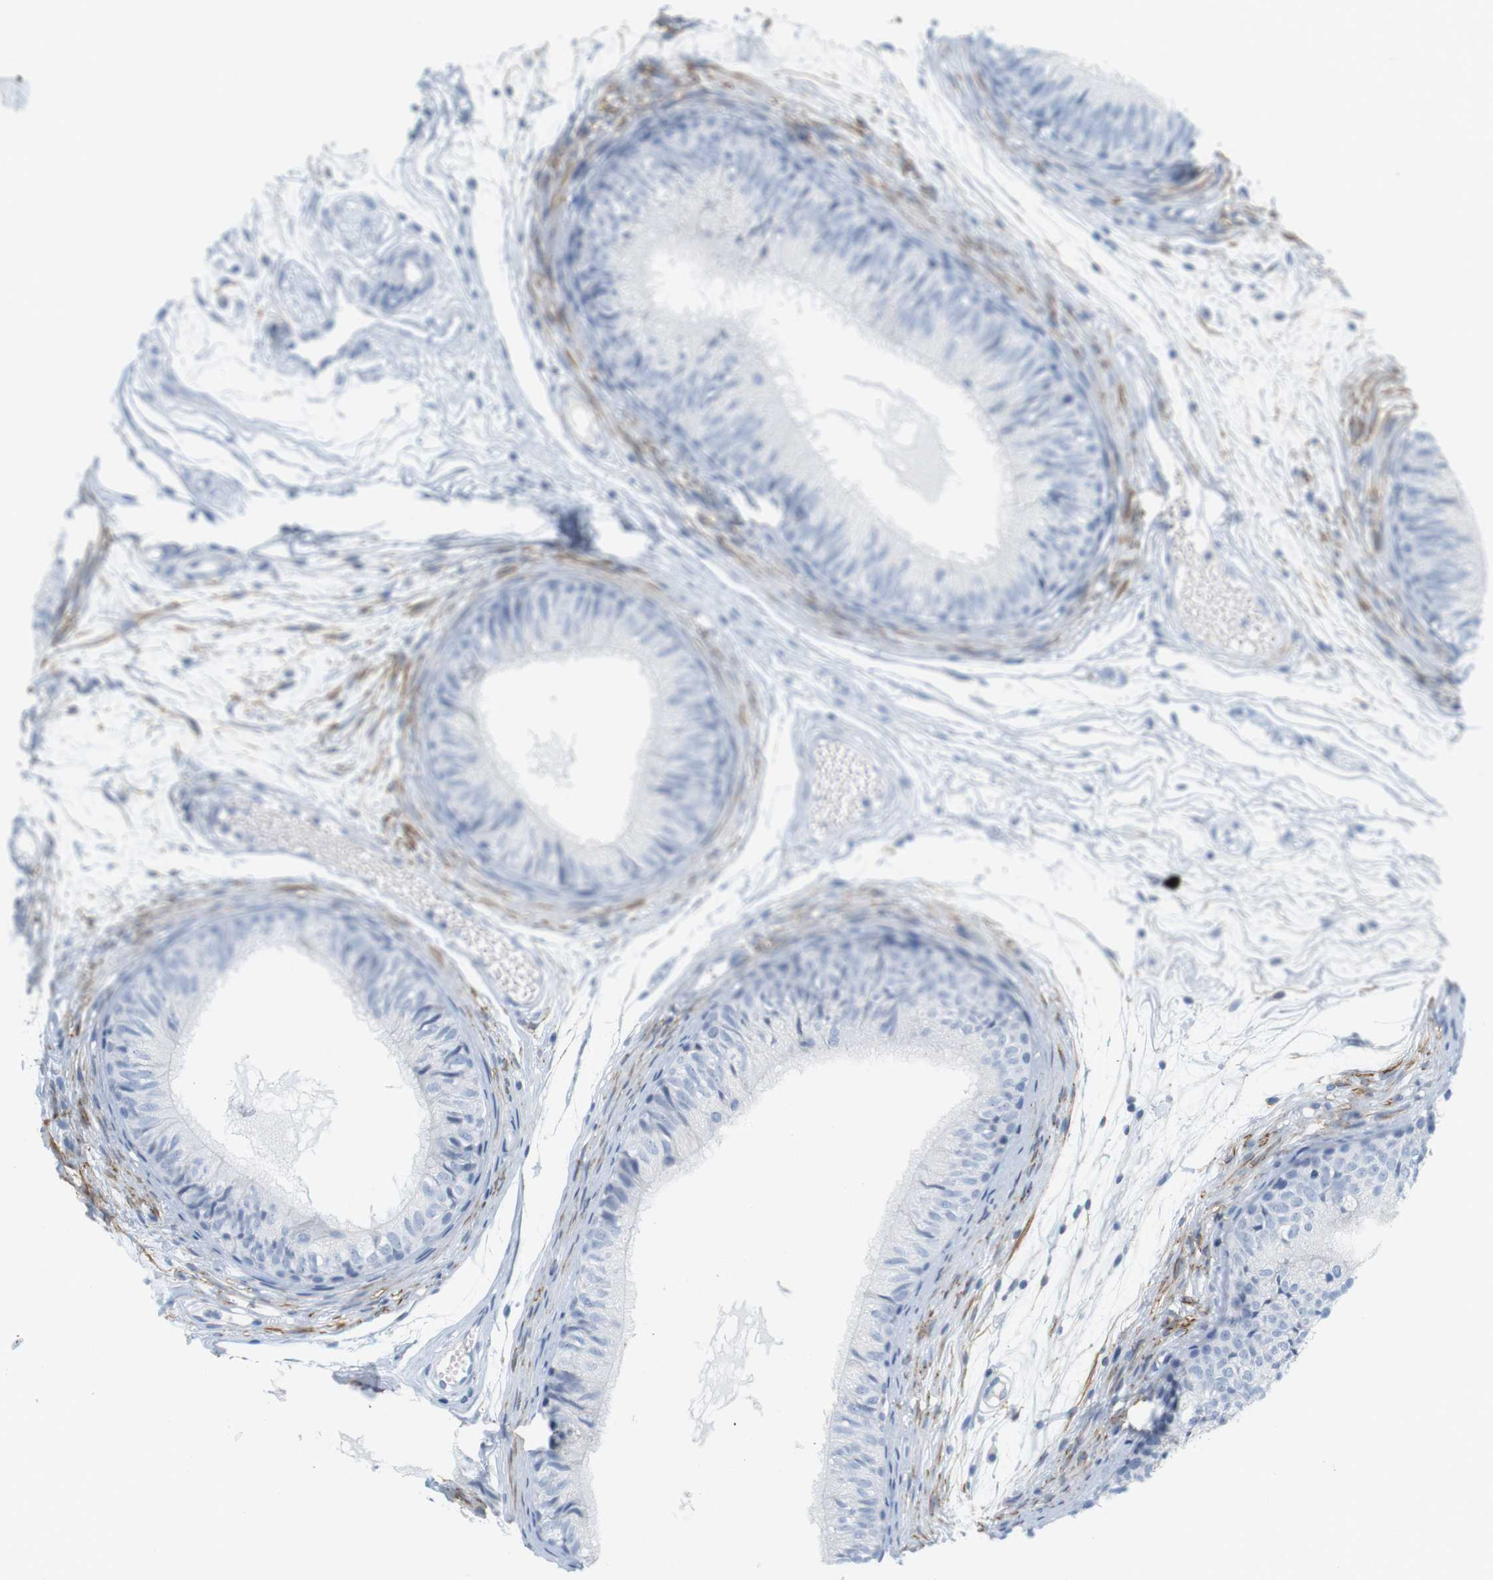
{"staining": {"intensity": "negative", "quantity": "none", "location": "none"}, "tissue": "epididymis", "cell_type": "Glandular cells", "image_type": "normal", "snomed": [{"axis": "morphology", "description": "Normal tissue, NOS"}, {"axis": "morphology", "description": "Atrophy, NOS"}, {"axis": "topography", "description": "Testis"}, {"axis": "topography", "description": "Epididymis"}], "caption": "A histopathology image of epididymis stained for a protein reveals no brown staining in glandular cells. Brightfield microscopy of IHC stained with DAB (brown) and hematoxylin (blue), captured at high magnification.", "gene": "OPRM1", "patient": {"sex": "male", "age": 18}}